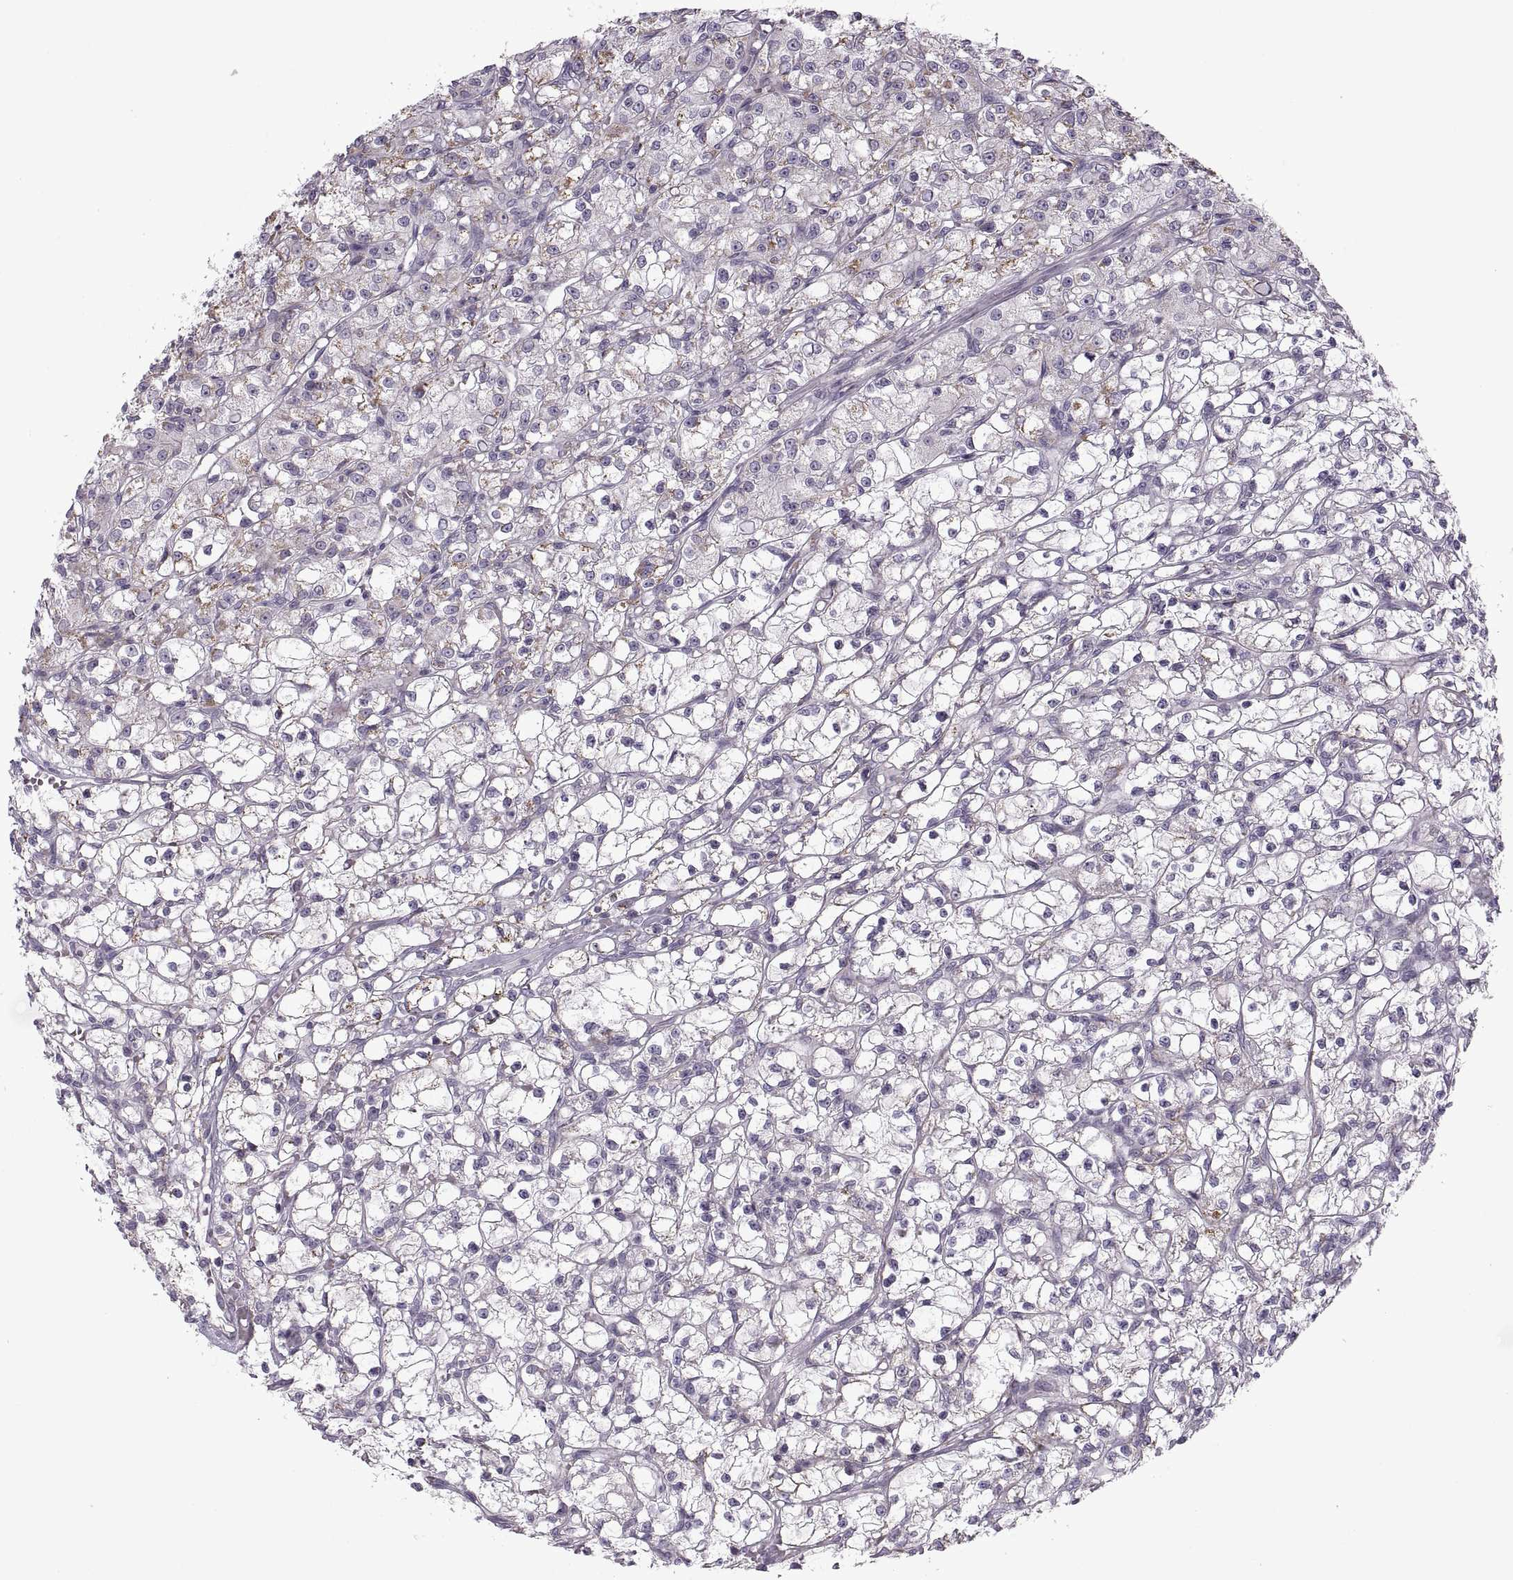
{"staining": {"intensity": "strong", "quantity": "<25%", "location": "cytoplasmic/membranous"}, "tissue": "renal cancer", "cell_type": "Tumor cells", "image_type": "cancer", "snomed": [{"axis": "morphology", "description": "Adenocarcinoma, NOS"}, {"axis": "topography", "description": "Kidney"}], "caption": "This is an image of IHC staining of renal cancer, which shows strong staining in the cytoplasmic/membranous of tumor cells.", "gene": "PIERCE1", "patient": {"sex": "female", "age": 59}}